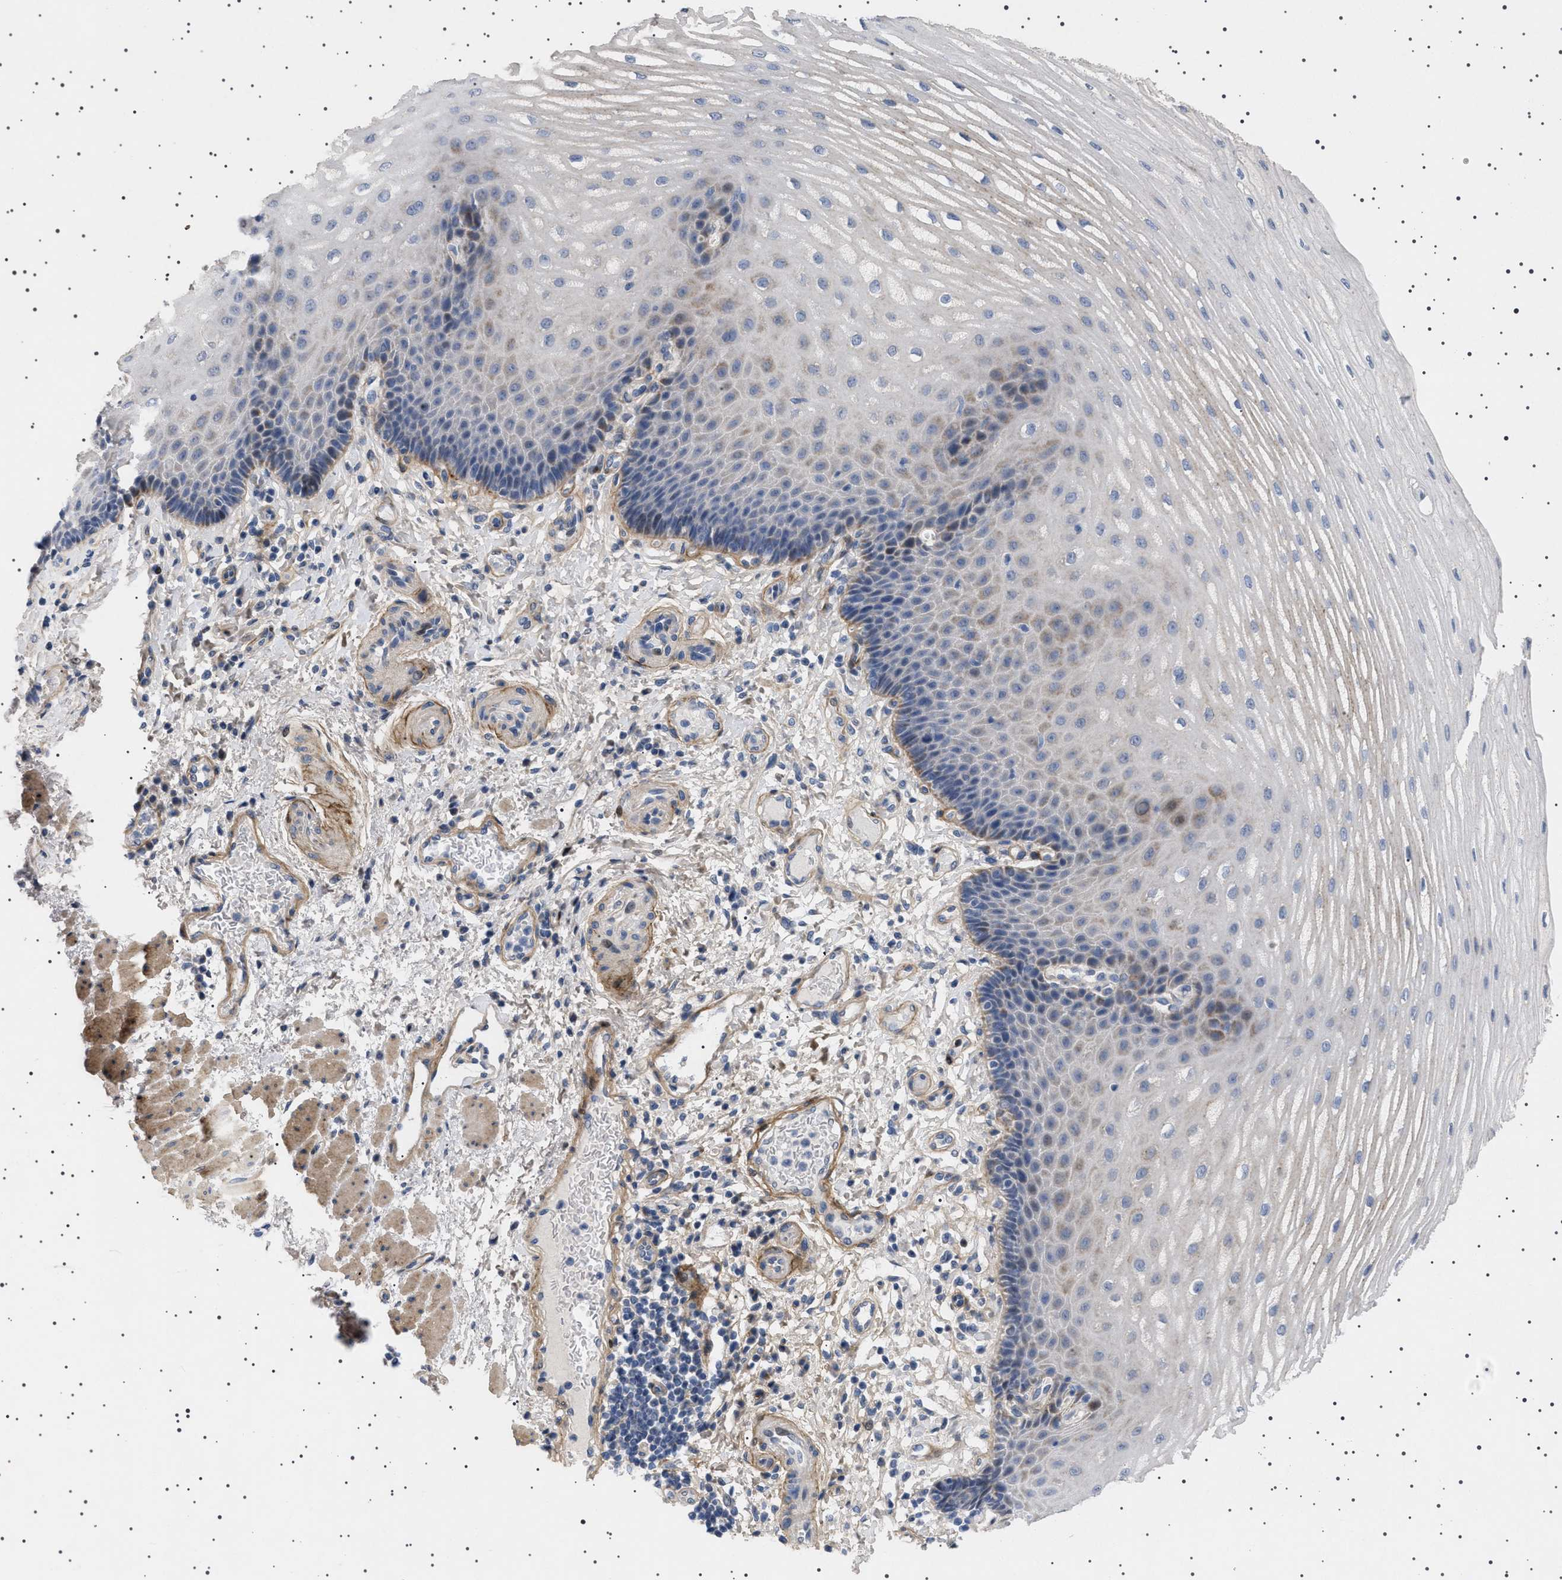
{"staining": {"intensity": "moderate", "quantity": "<25%", "location": "cytoplasmic/membranous"}, "tissue": "esophagus", "cell_type": "Squamous epithelial cells", "image_type": "normal", "snomed": [{"axis": "morphology", "description": "Normal tissue, NOS"}, {"axis": "topography", "description": "Esophagus"}], "caption": "Normal esophagus reveals moderate cytoplasmic/membranous positivity in approximately <25% of squamous epithelial cells The protein of interest is stained brown, and the nuclei are stained in blue (DAB IHC with brightfield microscopy, high magnification)..", "gene": "HTR1A", "patient": {"sex": "male", "age": 54}}